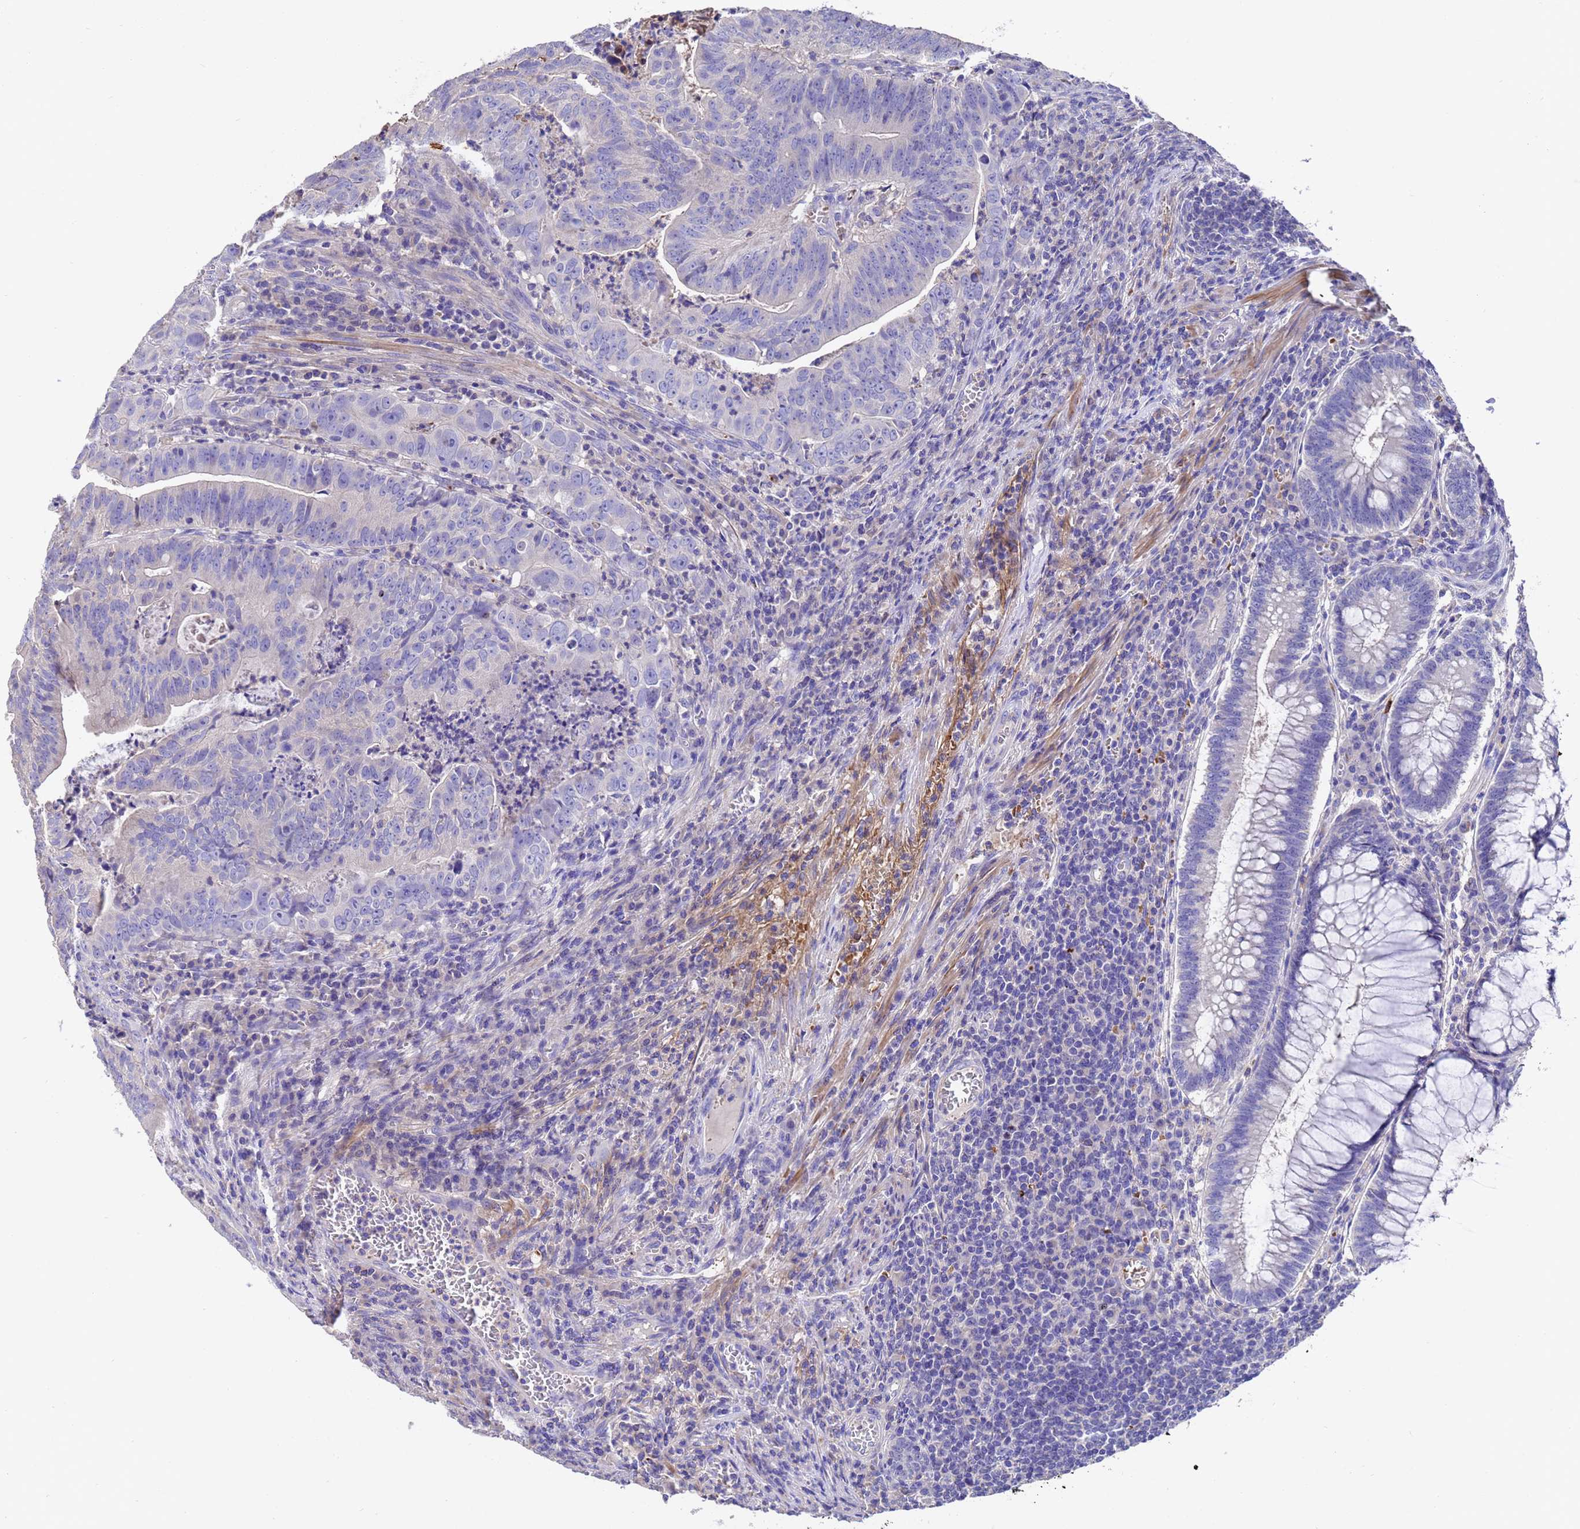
{"staining": {"intensity": "negative", "quantity": "none", "location": "none"}, "tissue": "colorectal cancer", "cell_type": "Tumor cells", "image_type": "cancer", "snomed": [{"axis": "morphology", "description": "Adenocarcinoma, NOS"}, {"axis": "topography", "description": "Rectum"}], "caption": "This is a photomicrograph of immunohistochemistry staining of adenocarcinoma (colorectal), which shows no positivity in tumor cells.", "gene": "ELP6", "patient": {"sex": "male", "age": 69}}